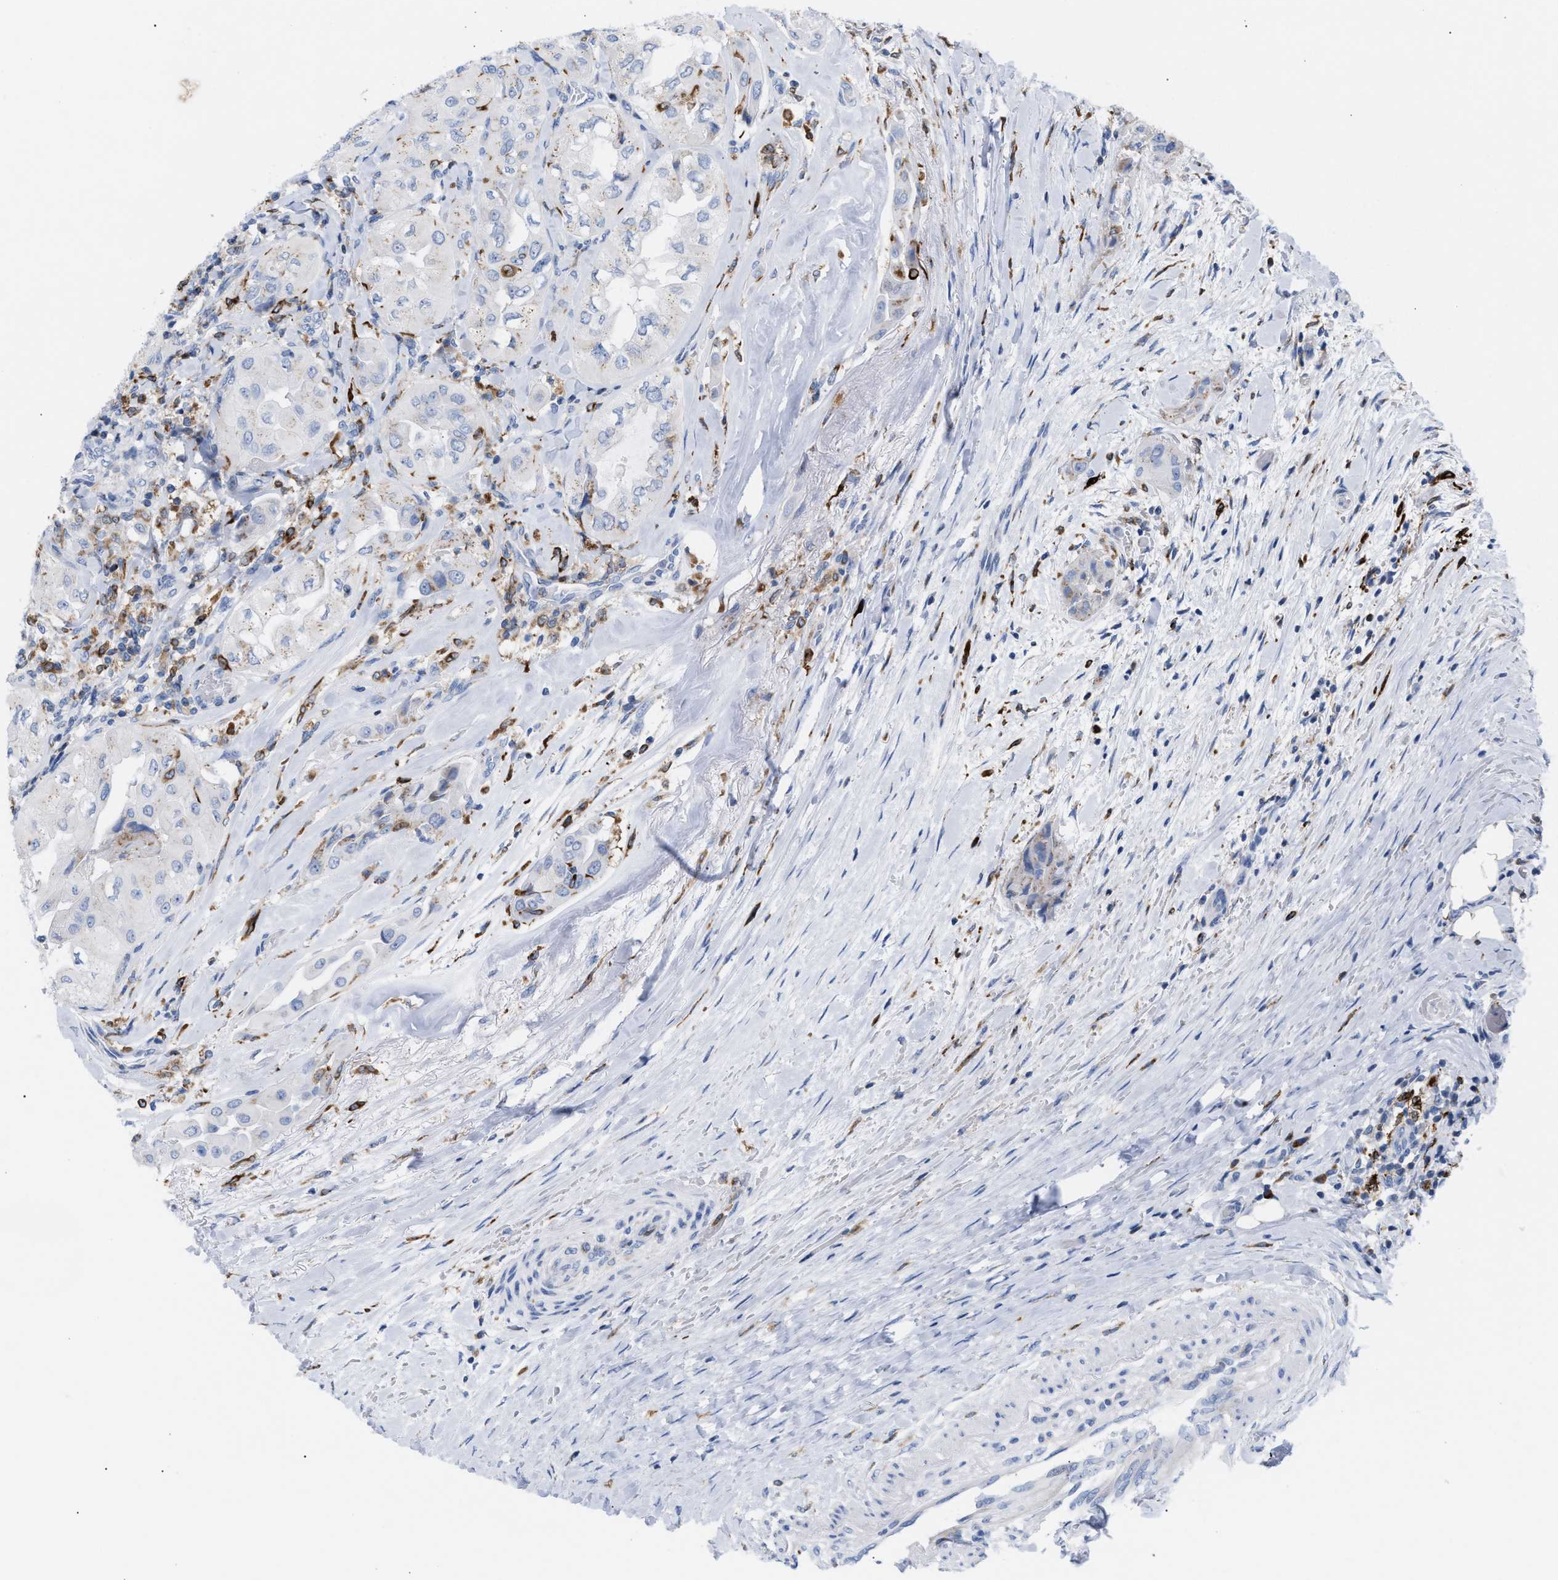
{"staining": {"intensity": "negative", "quantity": "none", "location": "none"}, "tissue": "thyroid cancer", "cell_type": "Tumor cells", "image_type": "cancer", "snomed": [{"axis": "morphology", "description": "Papillary adenocarcinoma, NOS"}, {"axis": "topography", "description": "Thyroid gland"}], "caption": "Photomicrograph shows no significant protein expression in tumor cells of thyroid cancer (papillary adenocarcinoma).", "gene": "TACC3", "patient": {"sex": "female", "age": 59}}